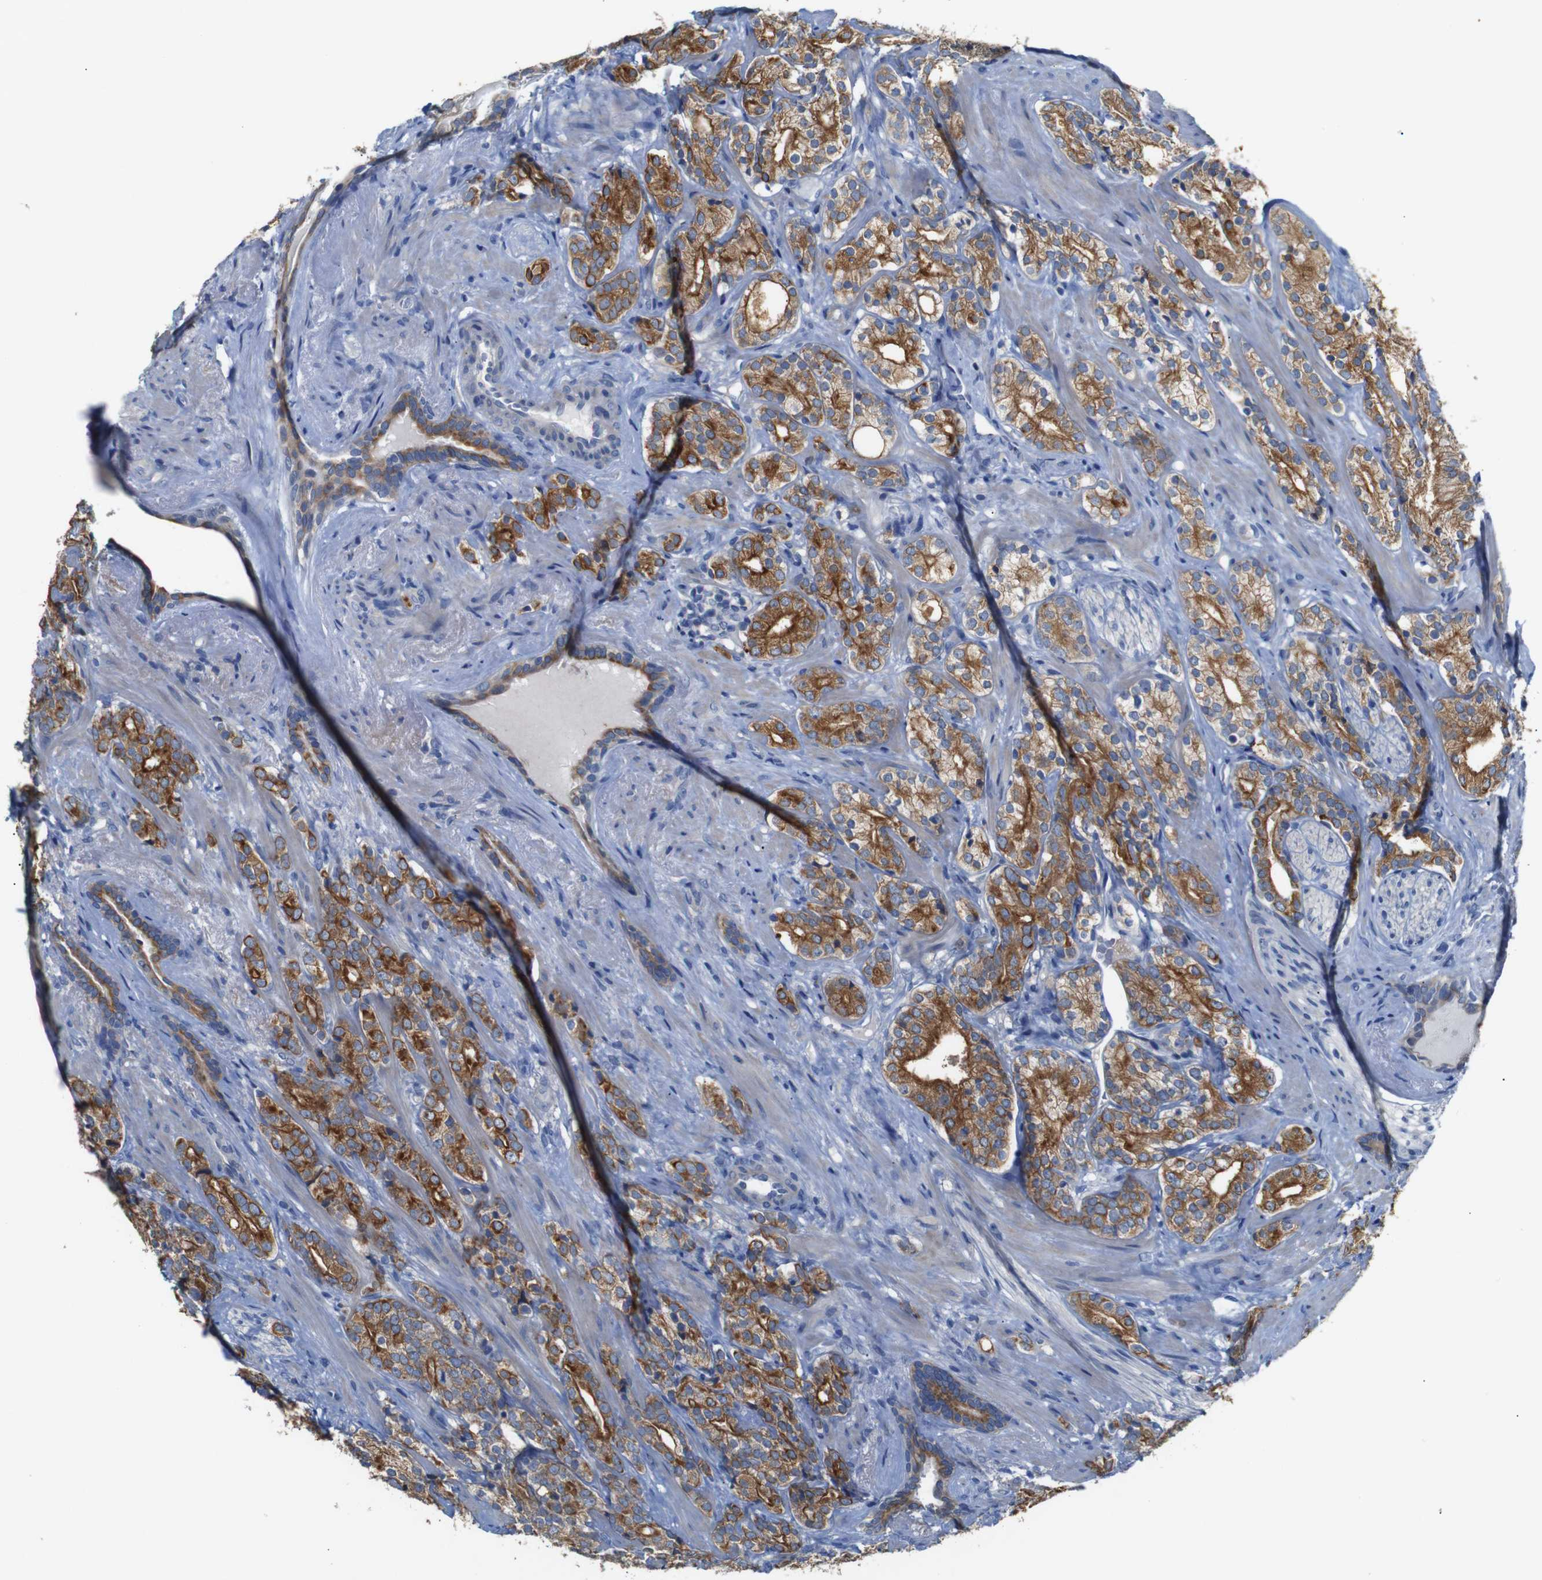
{"staining": {"intensity": "strong", "quantity": ">75%", "location": "cytoplasmic/membranous"}, "tissue": "prostate cancer", "cell_type": "Tumor cells", "image_type": "cancer", "snomed": [{"axis": "morphology", "description": "Adenocarcinoma, High grade"}, {"axis": "topography", "description": "Prostate"}], "caption": "DAB immunohistochemical staining of human prostate adenocarcinoma (high-grade) exhibits strong cytoplasmic/membranous protein positivity in approximately >75% of tumor cells. The protein of interest is shown in brown color, while the nuclei are stained blue.", "gene": "ALOX15", "patient": {"sex": "male", "age": 71}}